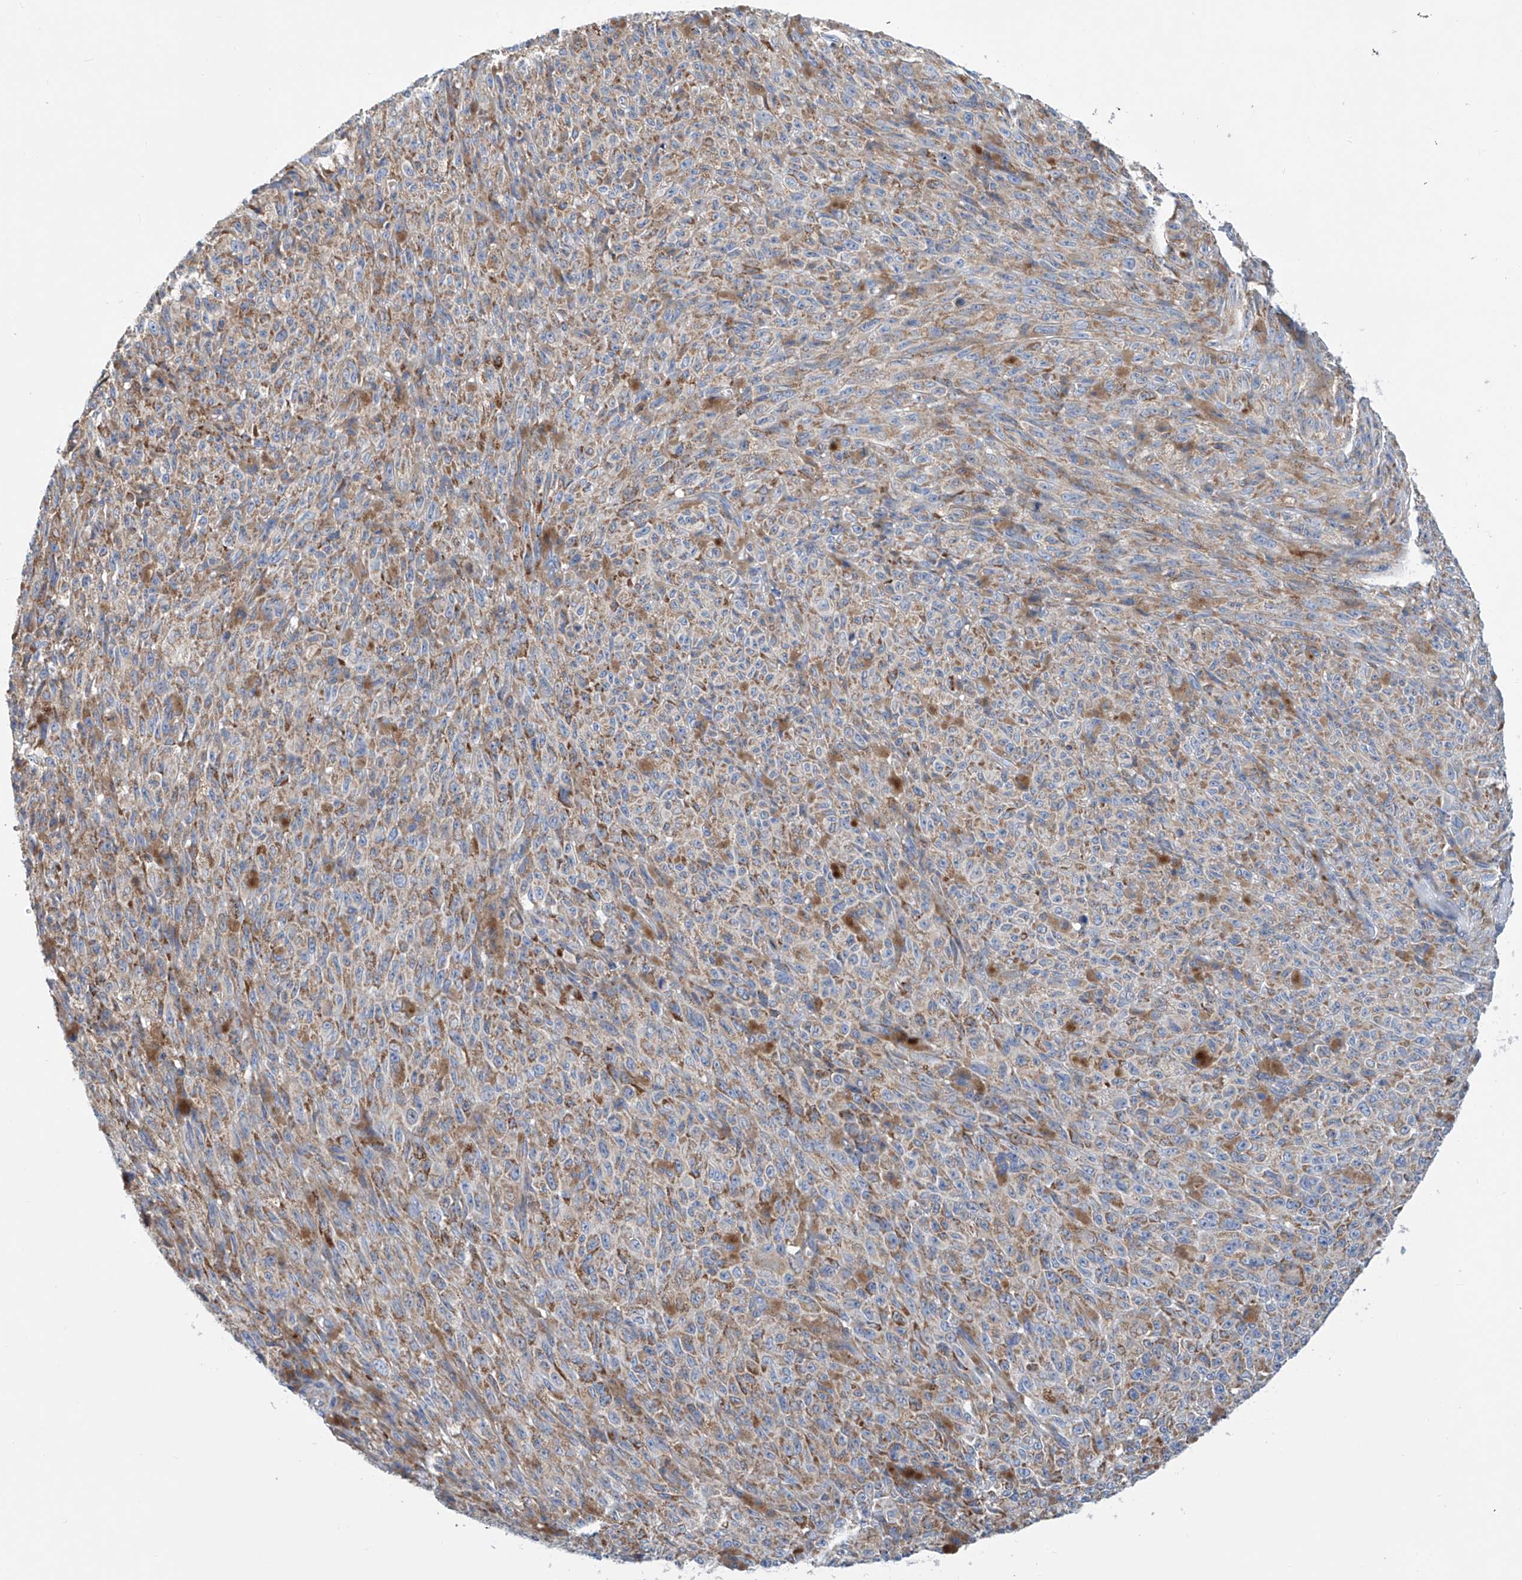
{"staining": {"intensity": "weak", "quantity": ">75%", "location": "cytoplasmic/membranous"}, "tissue": "melanoma", "cell_type": "Tumor cells", "image_type": "cancer", "snomed": [{"axis": "morphology", "description": "Malignant melanoma, NOS"}, {"axis": "topography", "description": "Skin"}], "caption": "Brown immunohistochemical staining in human malignant melanoma exhibits weak cytoplasmic/membranous staining in about >75% of tumor cells.", "gene": "MAD2L1", "patient": {"sex": "female", "age": 82}}